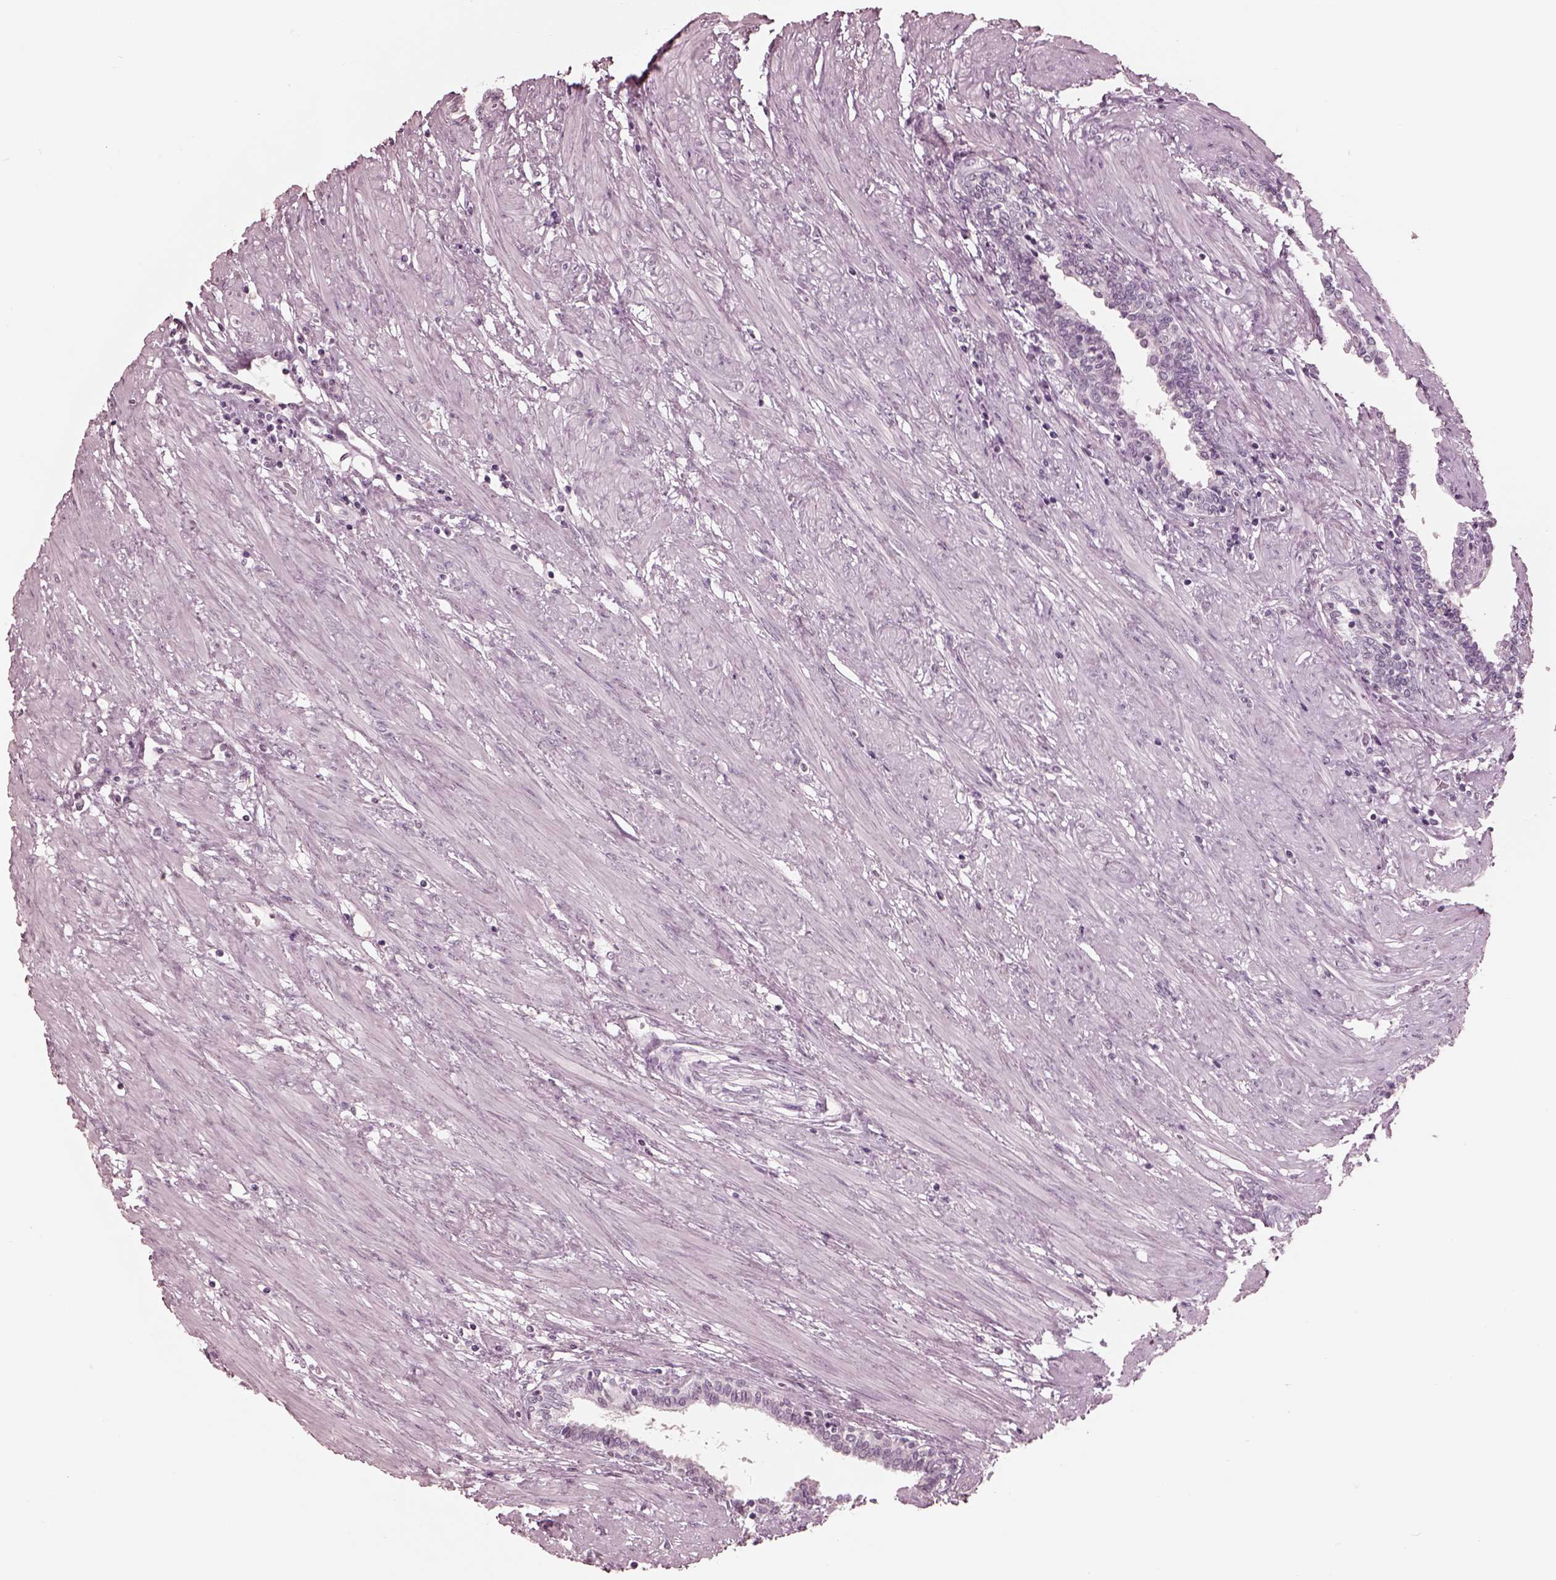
{"staining": {"intensity": "negative", "quantity": "none", "location": "none"}, "tissue": "prostate", "cell_type": "Glandular cells", "image_type": "normal", "snomed": [{"axis": "morphology", "description": "Normal tissue, NOS"}, {"axis": "topography", "description": "Prostate"}], "caption": "Human prostate stained for a protein using immunohistochemistry displays no positivity in glandular cells.", "gene": "GARIN4", "patient": {"sex": "male", "age": 55}}